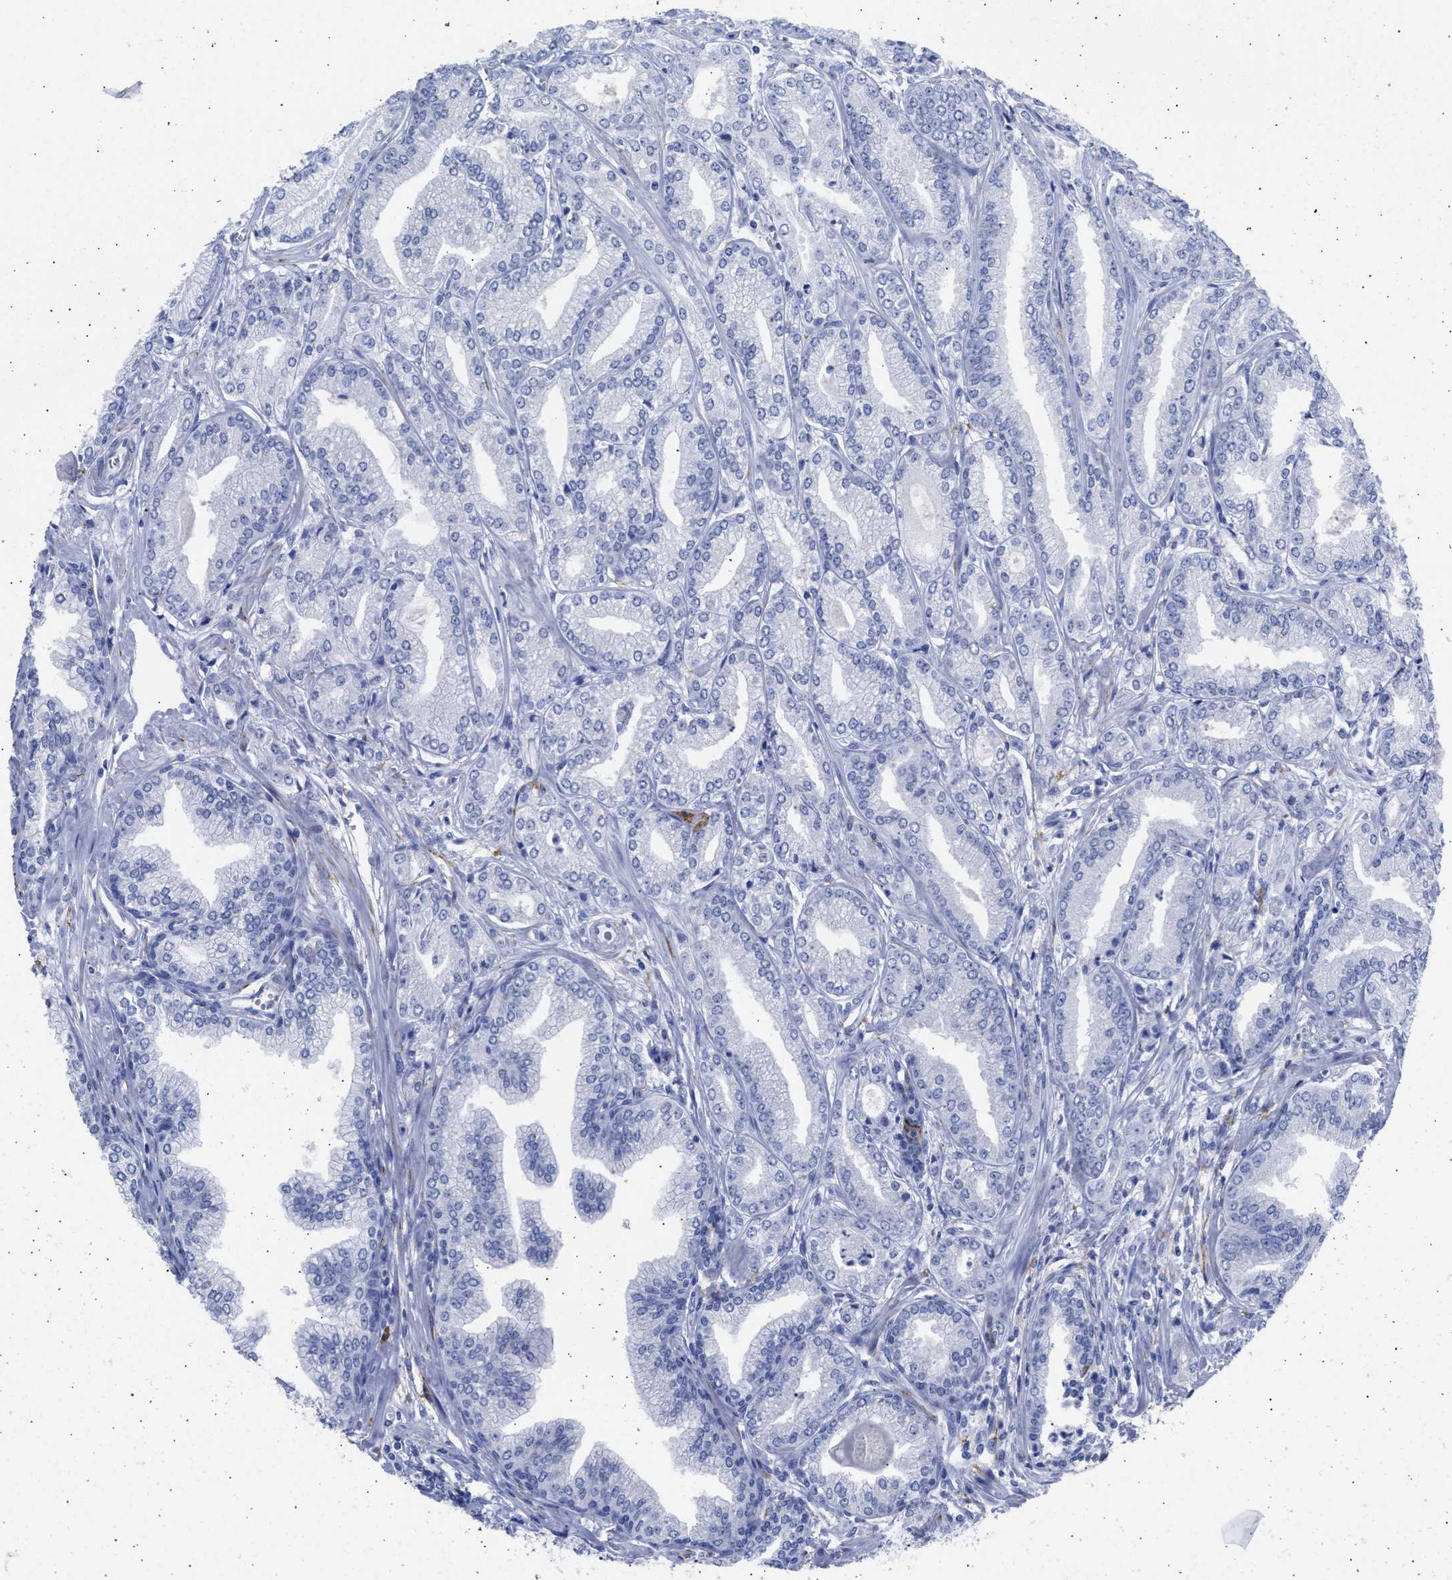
{"staining": {"intensity": "negative", "quantity": "none", "location": "none"}, "tissue": "prostate cancer", "cell_type": "Tumor cells", "image_type": "cancer", "snomed": [{"axis": "morphology", "description": "Adenocarcinoma, Low grade"}, {"axis": "topography", "description": "Prostate"}], "caption": "Tumor cells show no significant positivity in prostate cancer.", "gene": "NCAM1", "patient": {"sex": "male", "age": 52}}